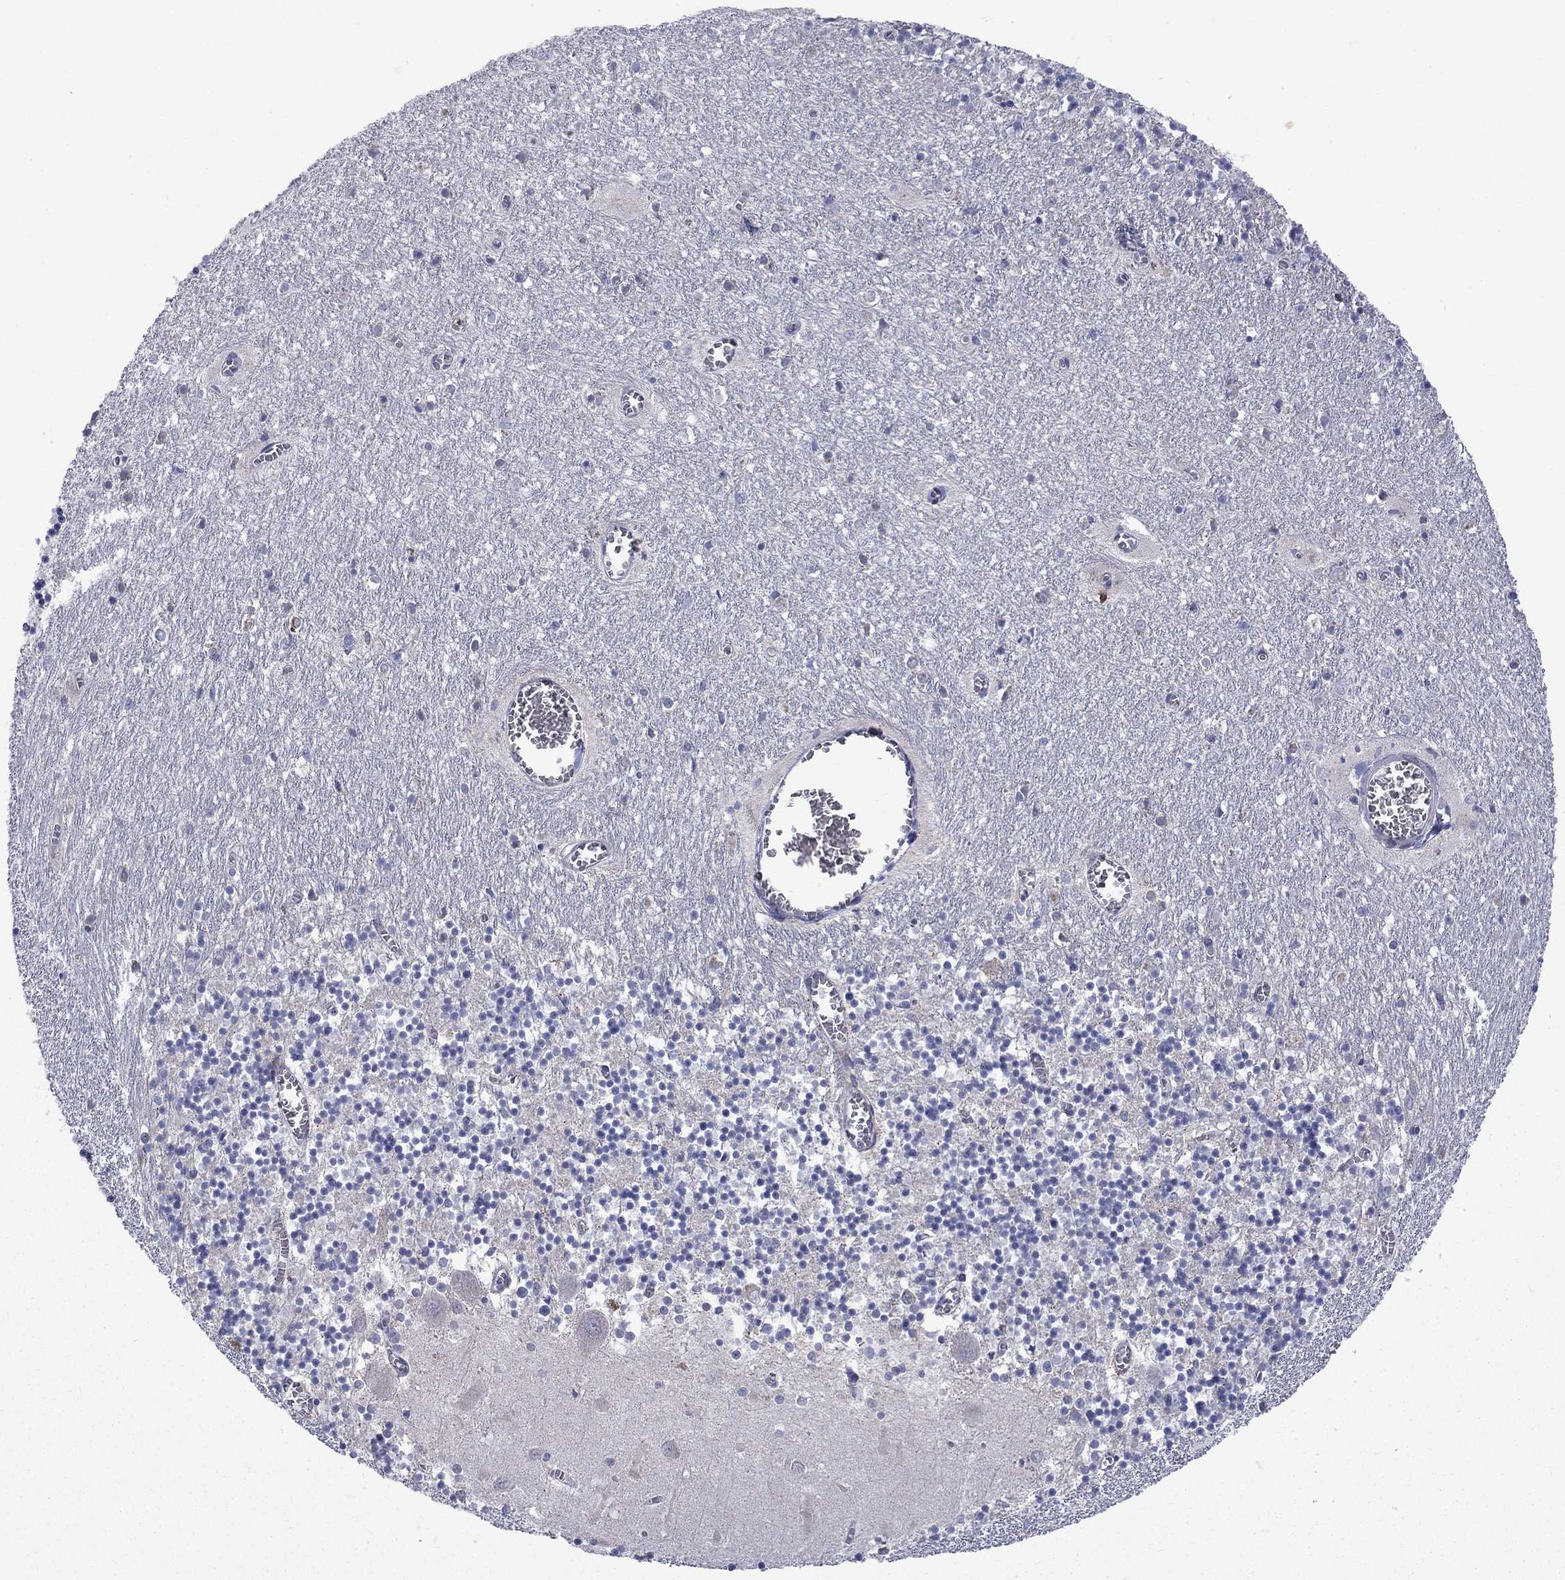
{"staining": {"intensity": "negative", "quantity": "none", "location": "none"}, "tissue": "cerebellum", "cell_type": "Cells in granular layer", "image_type": "normal", "snomed": [{"axis": "morphology", "description": "Normal tissue, NOS"}, {"axis": "topography", "description": "Cerebellum"}], "caption": "Human cerebellum stained for a protein using IHC displays no staining in cells in granular layer.", "gene": "ASNS", "patient": {"sex": "female", "age": 64}}